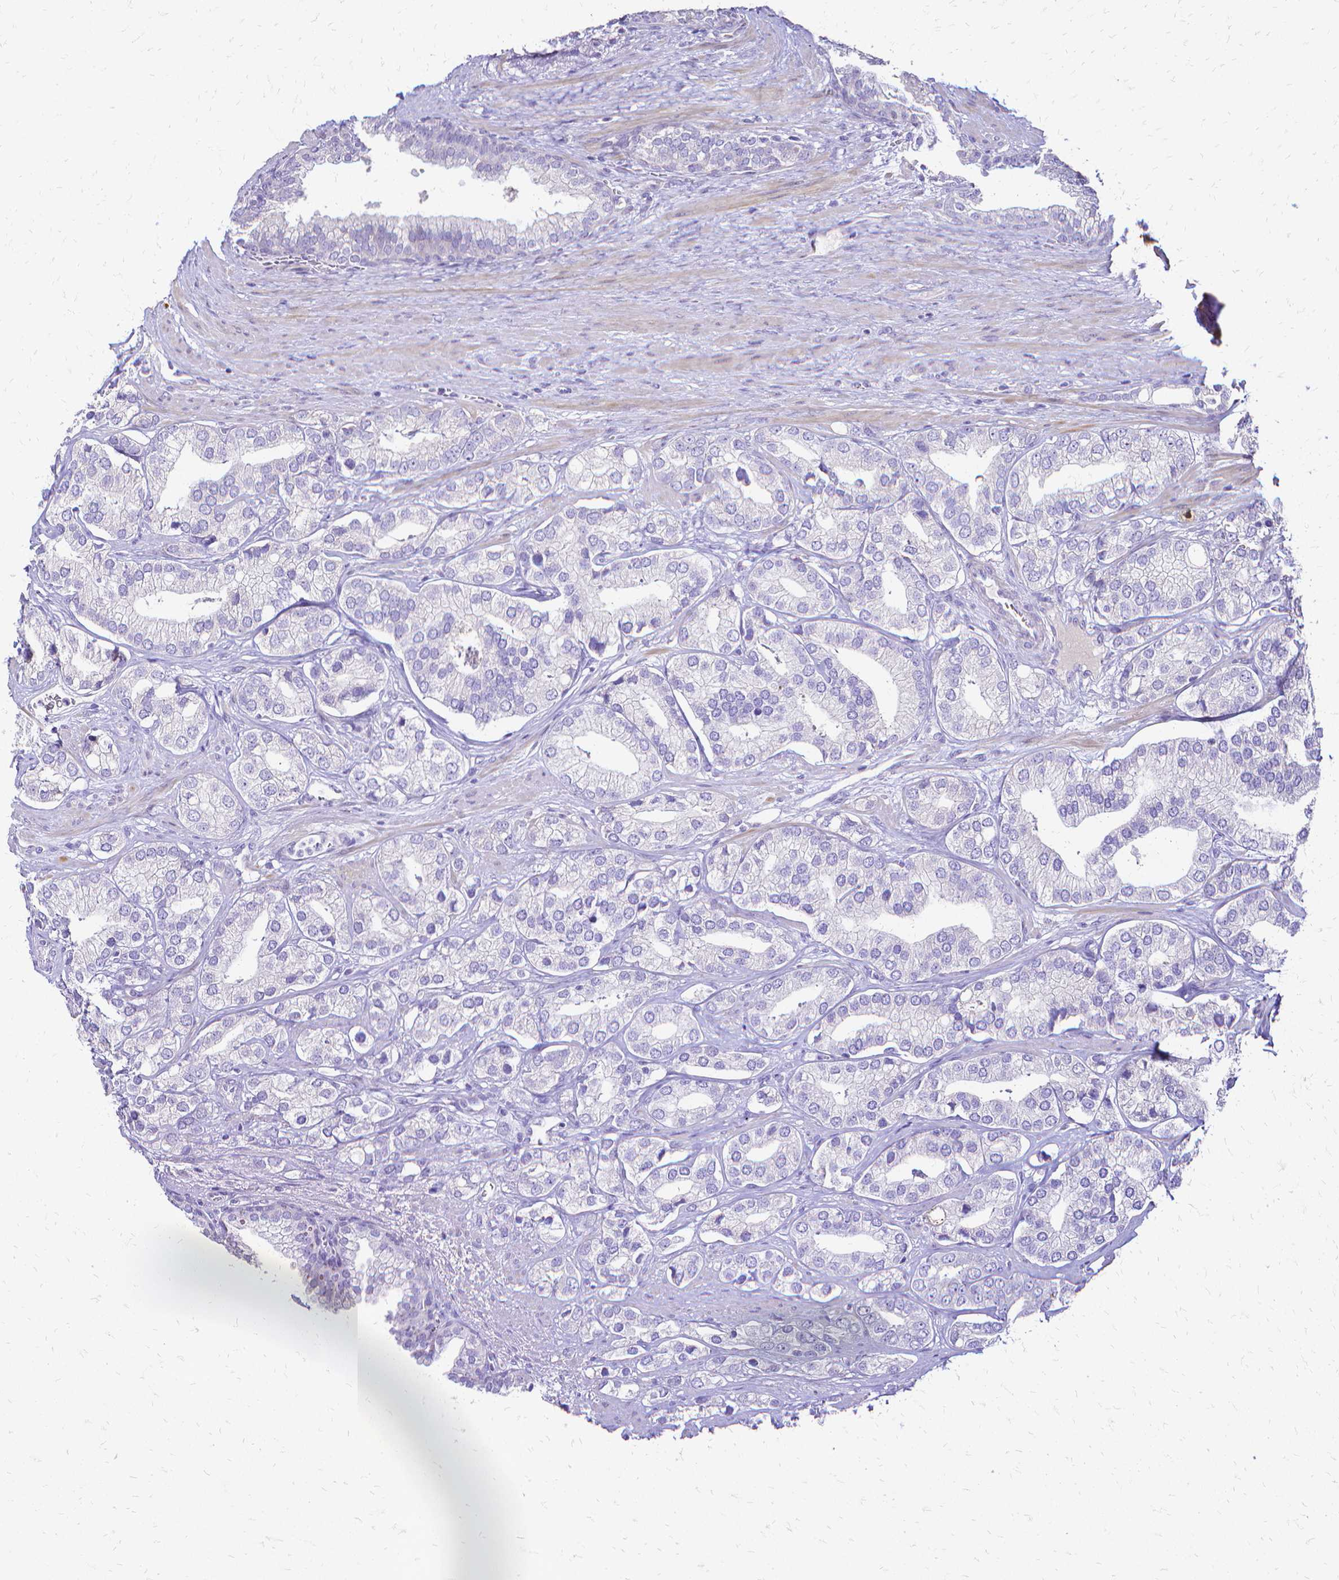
{"staining": {"intensity": "negative", "quantity": "none", "location": "none"}, "tissue": "prostate cancer", "cell_type": "Tumor cells", "image_type": "cancer", "snomed": [{"axis": "morphology", "description": "Adenocarcinoma, High grade"}, {"axis": "topography", "description": "Prostate"}], "caption": "This is an immunohistochemistry image of prostate high-grade adenocarcinoma. There is no positivity in tumor cells.", "gene": "CCNB1", "patient": {"sex": "male", "age": 58}}